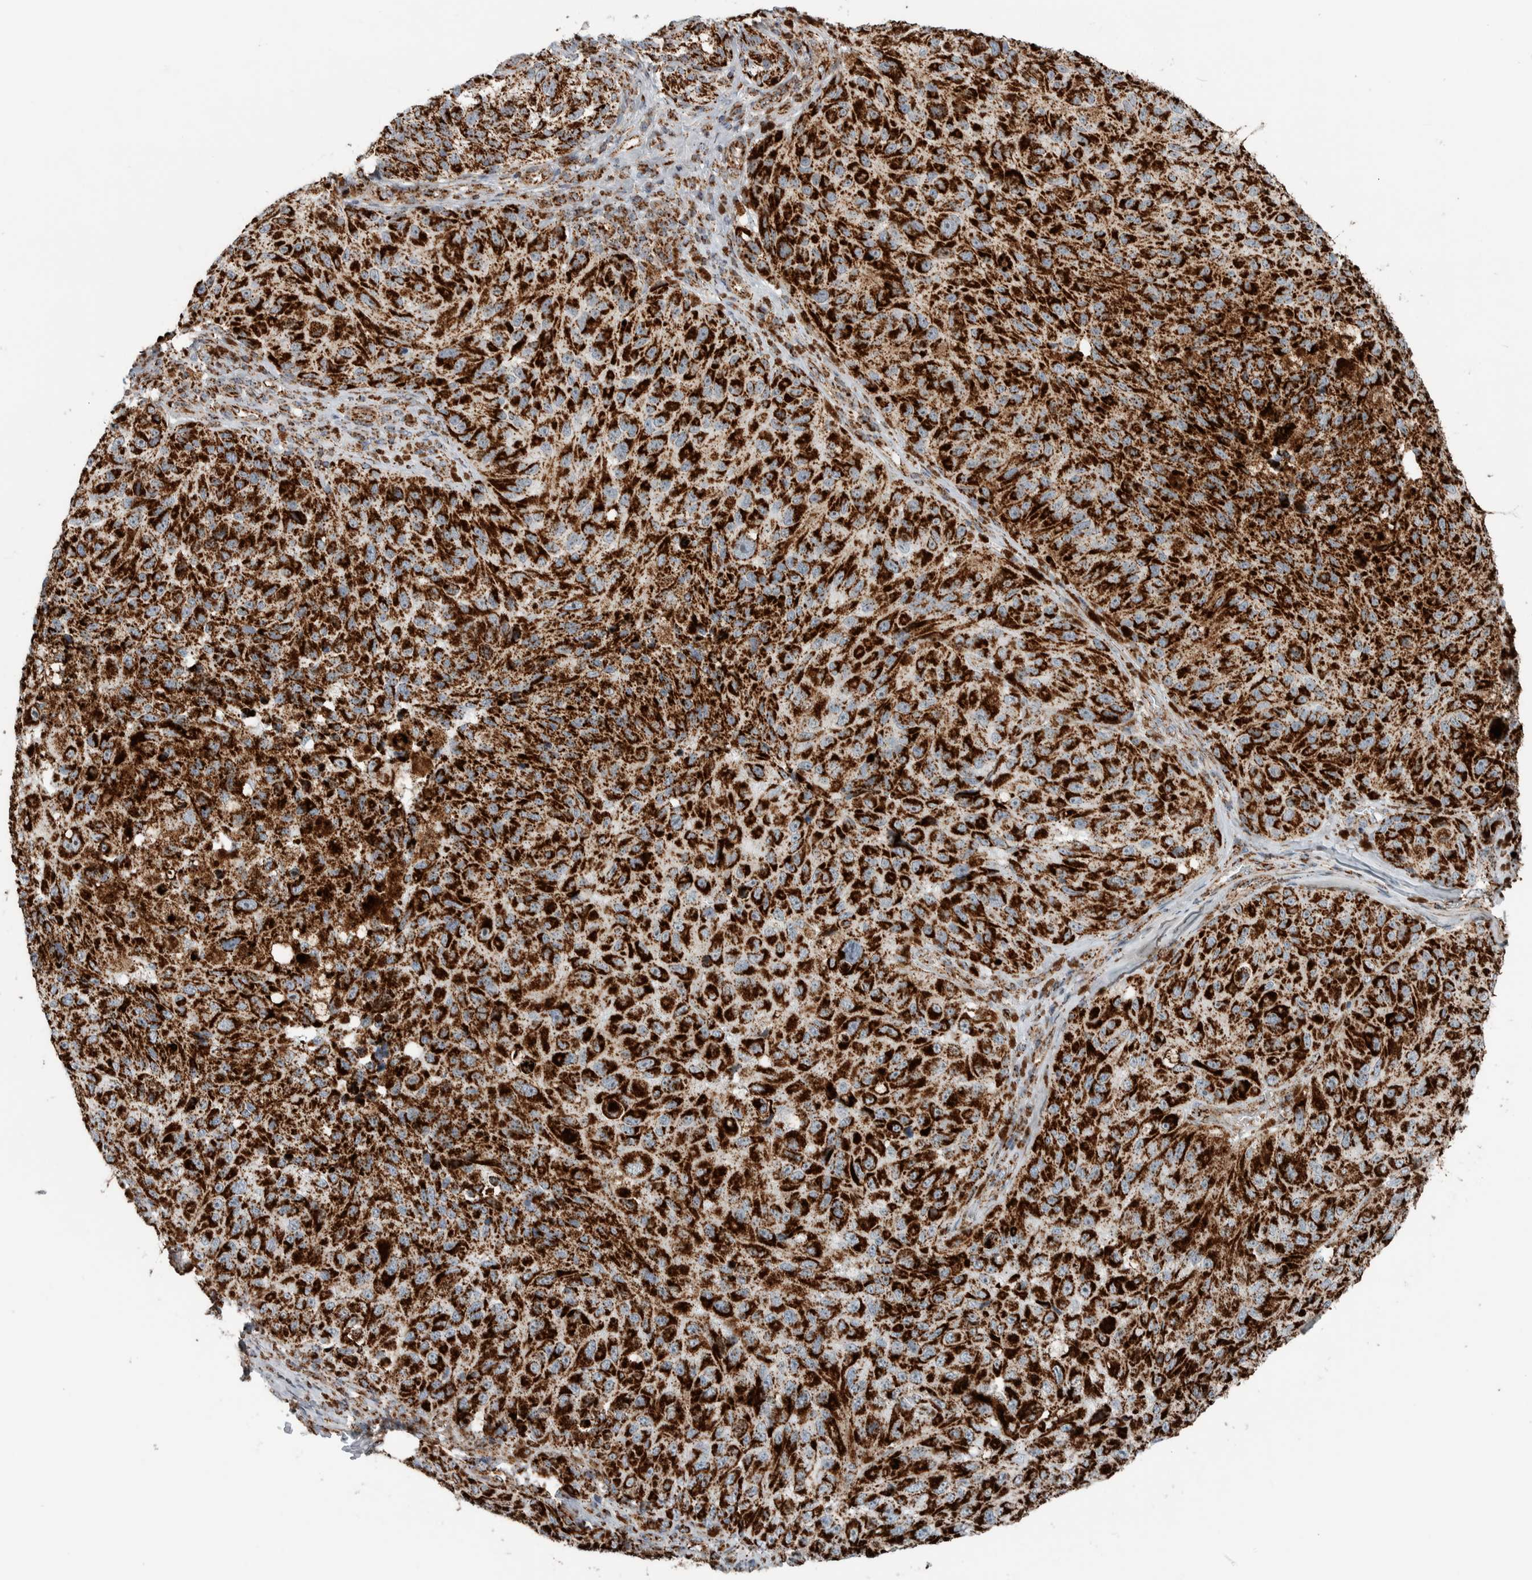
{"staining": {"intensity": "strong", "quantity": ">75%", "location": "cytoplasmic/membranous"}, "tissue": "melanoma", "cell_type": "Tumor cells", "image_type": "cancer", "snomed": [{"axis": "morphology", "description": "Malignant melanoma, NOS"}, {"axis": "topography", "description": "Skin"}], "caption": "There is high levels of strong cytoplasmic/membranous positivity in tumor cells of melanoma, as demonstrated by immunohistochemical staining (brown color).", "gene": "CNTROB", "patient": {"sex": "female", "age": 73}}